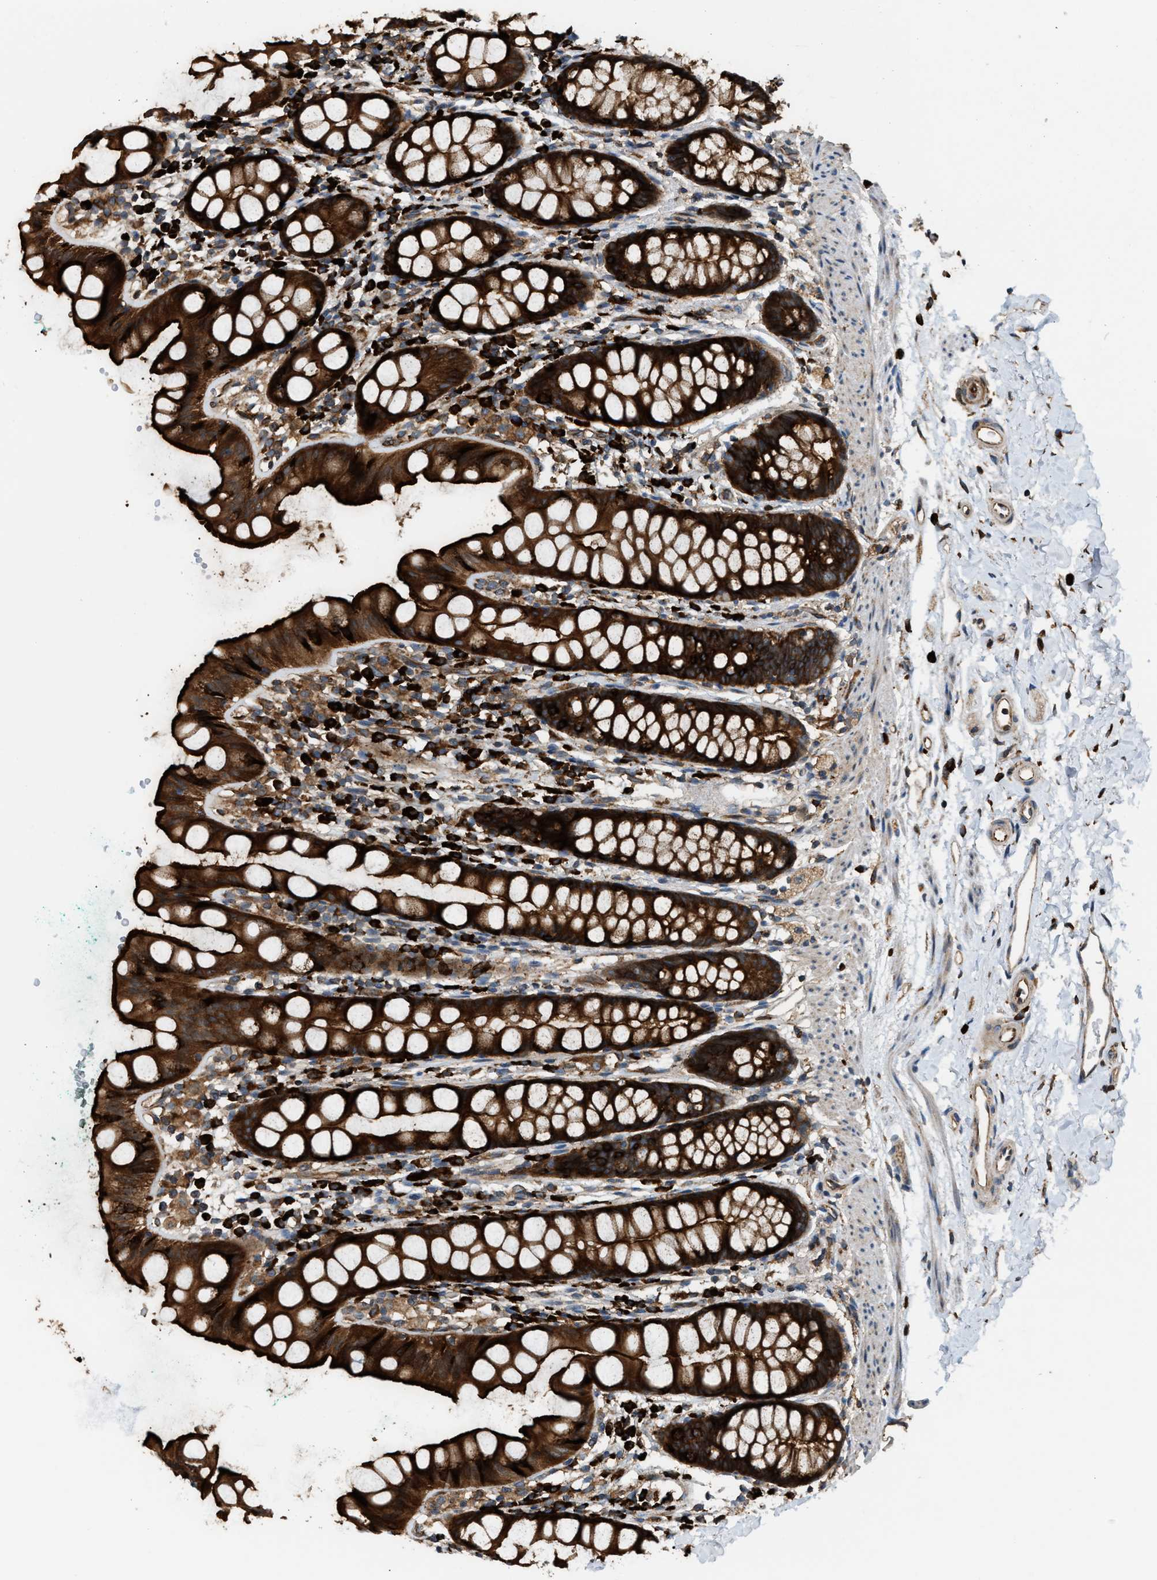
{"staining": {"intensity": "strong", "quantity": ">75%", "location": "cytoplasmic/membranous"}, "tissue": "rectum", "cell_type": "Glandular cells", "image_type": "normal", "snomed": [{"axis": "morphology", "description": "Normal tissue, NOS"}, {"axis": "topography", "description": "Rectum"}], "caption": "A high amount of strong cytoplasmic/membranous staining is identified in about >75% of glandular cells in normal rectum. Nuclei are stained in blue.", "gene": "BAIAP2L1", "patient": {"sex": "female", "age": 65}}